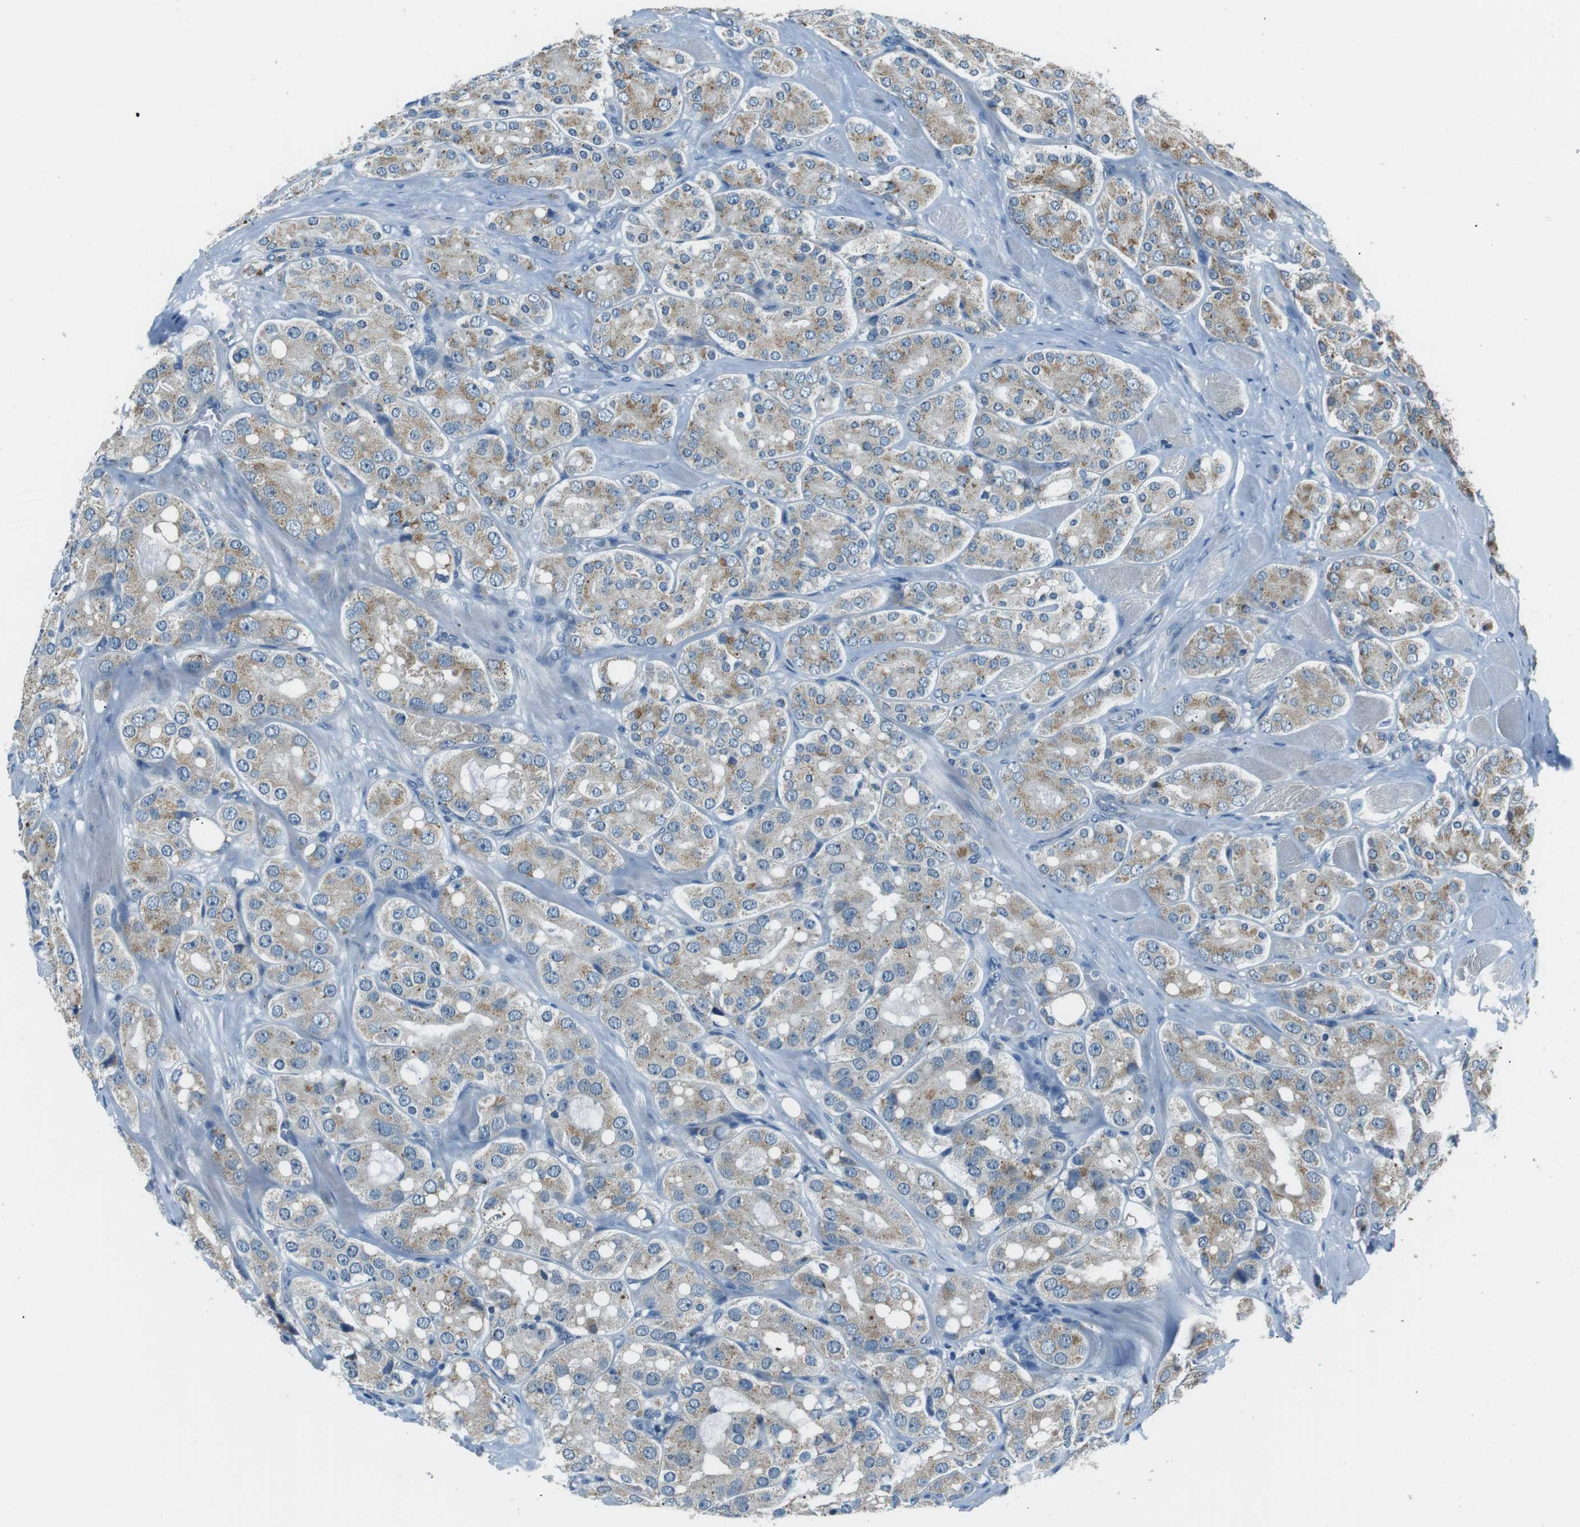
{"staining": {"intensity": "moderate", "quantity": "25%-75%", "location": "cytoplasmic/membranous"}, "tissue": "prostate cancer", "cell_type": "Tumor cells", "image_type": "cancer", "snomed": [{"axis": "morphology", "description": "Adenocarcinoma, High grade"}, {"axis": "topography", "description": "Prostate"}], "caption": "Prostate high-grade adenocarcinoma was stained to show a protein in brown. There is medium levels of moderate cytoplasmic/membranous expression in about 25%-75% of tumor cells. The protein of interest is stained brown, and the nuclei are stained in blue (DAB (3,3'-diaminobenzidine) IHC with brightfield microscopy, high magnification).", "gene": "FAM3B", "patient": {"sex": "male", "age": 65}}